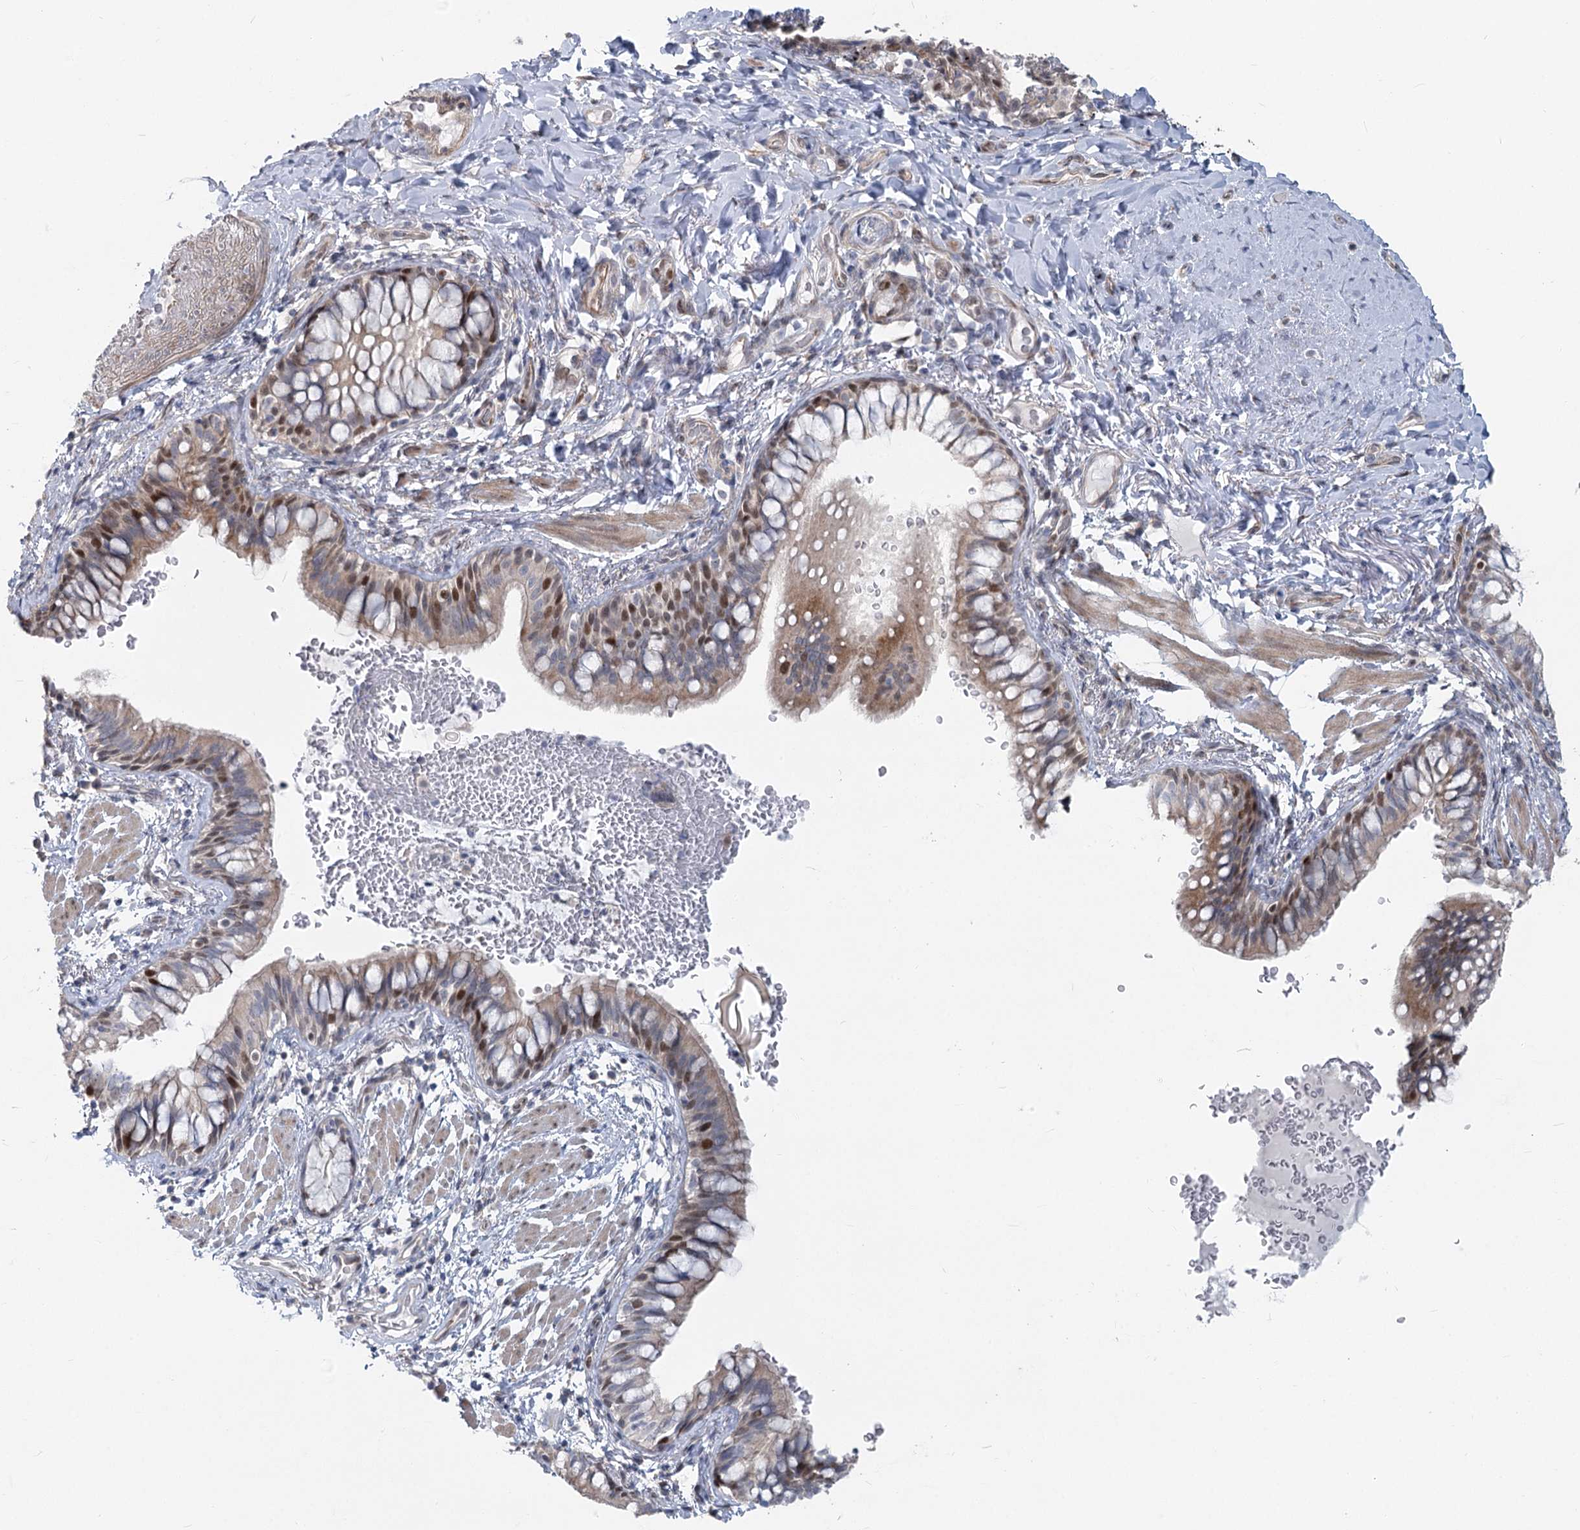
{"staining": {"intensity": "moderate", "quantity": "25%-75%", "location": "cytoplasmic/membranous,nuclear"}, "tissue": "bronchus", "cell_type": "Respiratory epithelial cells", "image_type": "normal", "snomed": [{"axis": "morphology", "description": "Normal tissue, NOS"}, {"axis": "topography", "description": "Cartilage tissue"}, {"axis": "topography", "description": "Bronchus"}], "caption": "Unremarkable bronchus was stained to show a protein in brown. There is medium levels of moderate cytoplasmic/membranous,nuclear expression in about 25%-75% of respiratory epithelial cells. Immunohistochemistry (ihc) stains the protein of interest in brown and the nuclei are stained blue.", "gene": "ABITRAM", "patient": {"sex": "female", "age": 36}}